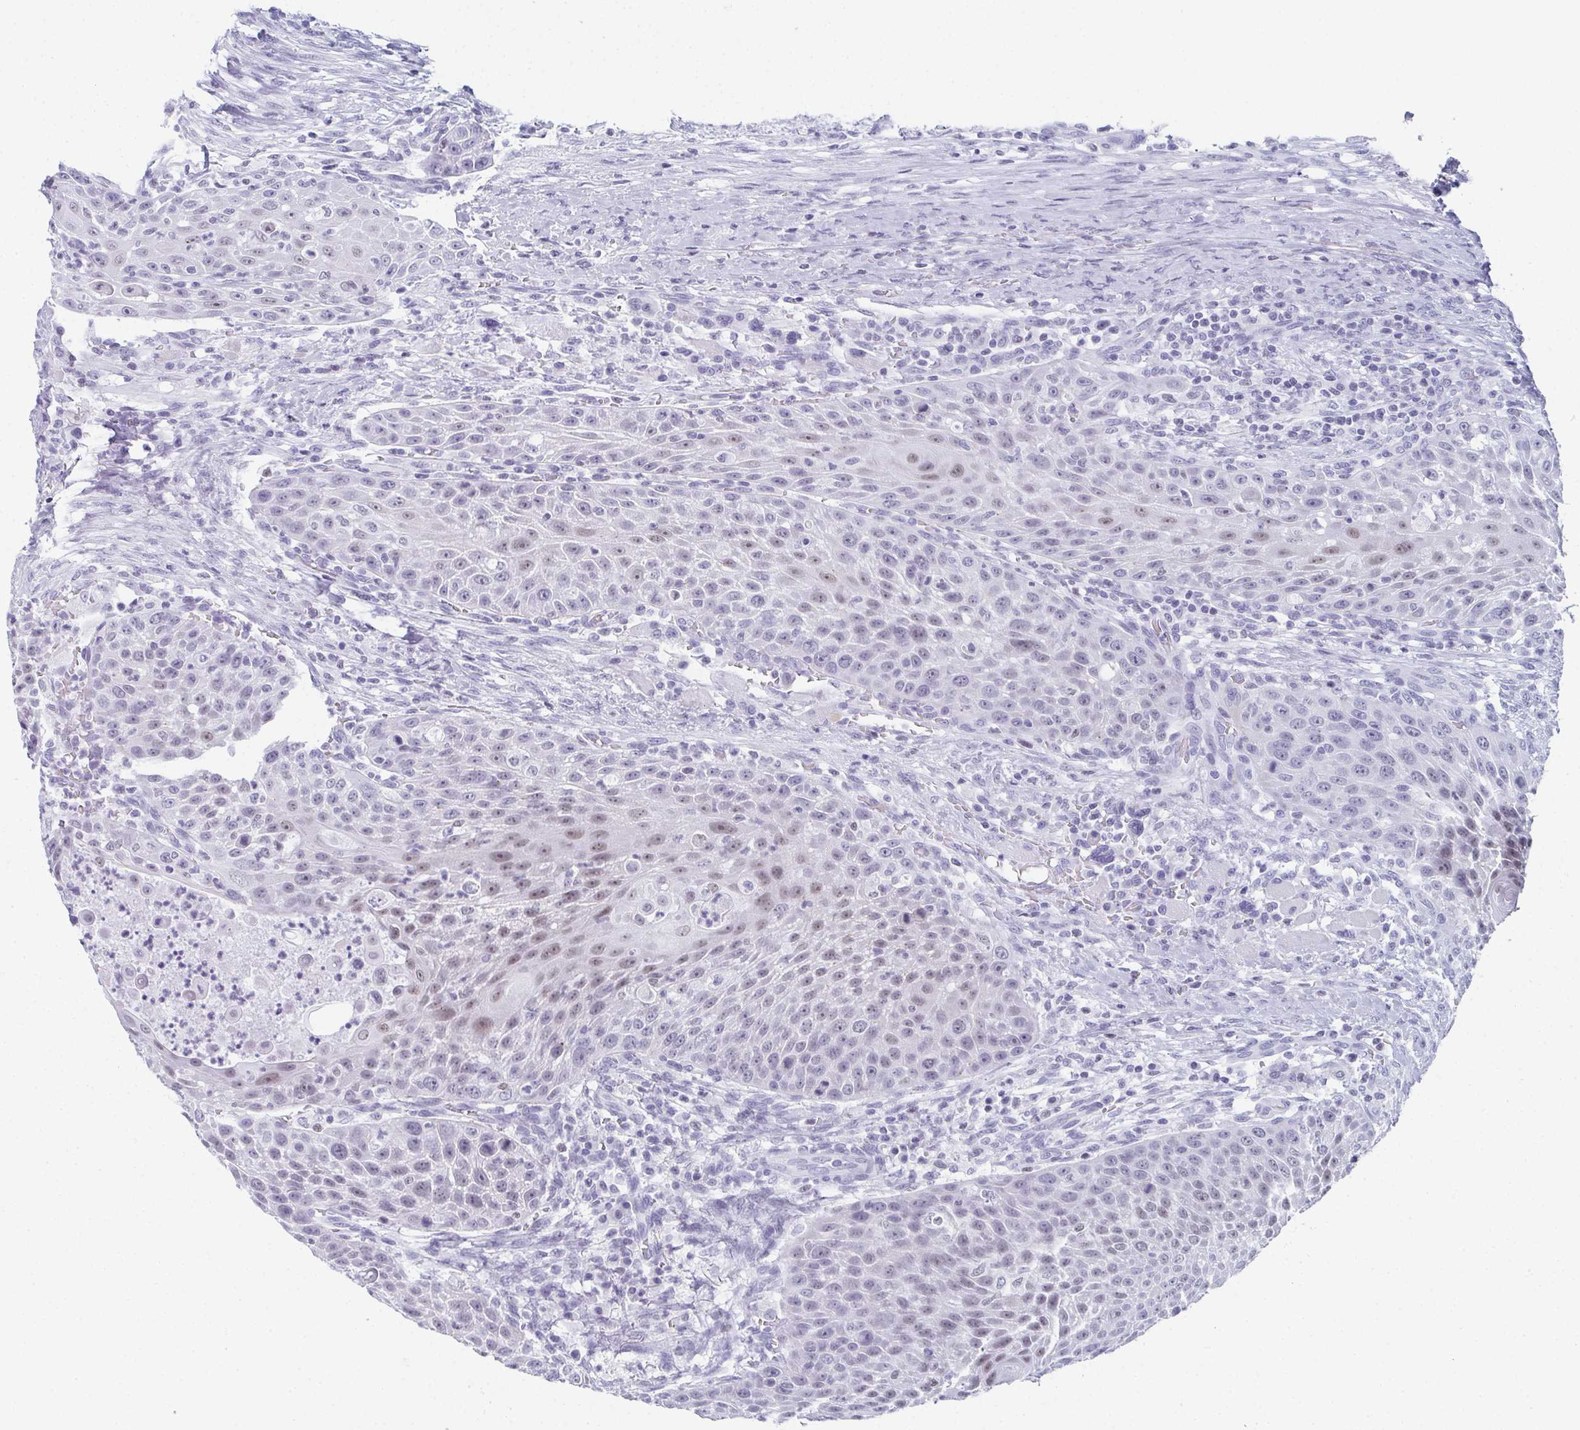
{"staining": {"intensity": "weak", "quantity": "<25%", "location": "nuclear"}, "tissue": "head and neck cancer", "cell_type": "Tumor cells", "image_type": "cancer", "snomed": [{"axis": "morphology", "description": "Squamous cell carcinoma, NOS"}, {"axis": "topography", "description": "Head-Neck"}], "caption": "Tumor cells show no significant protein expression in squamous cell carcinoma (head and neck).", "gene": "PYCR3", "patient": {"sex": "male", "age": 69}}